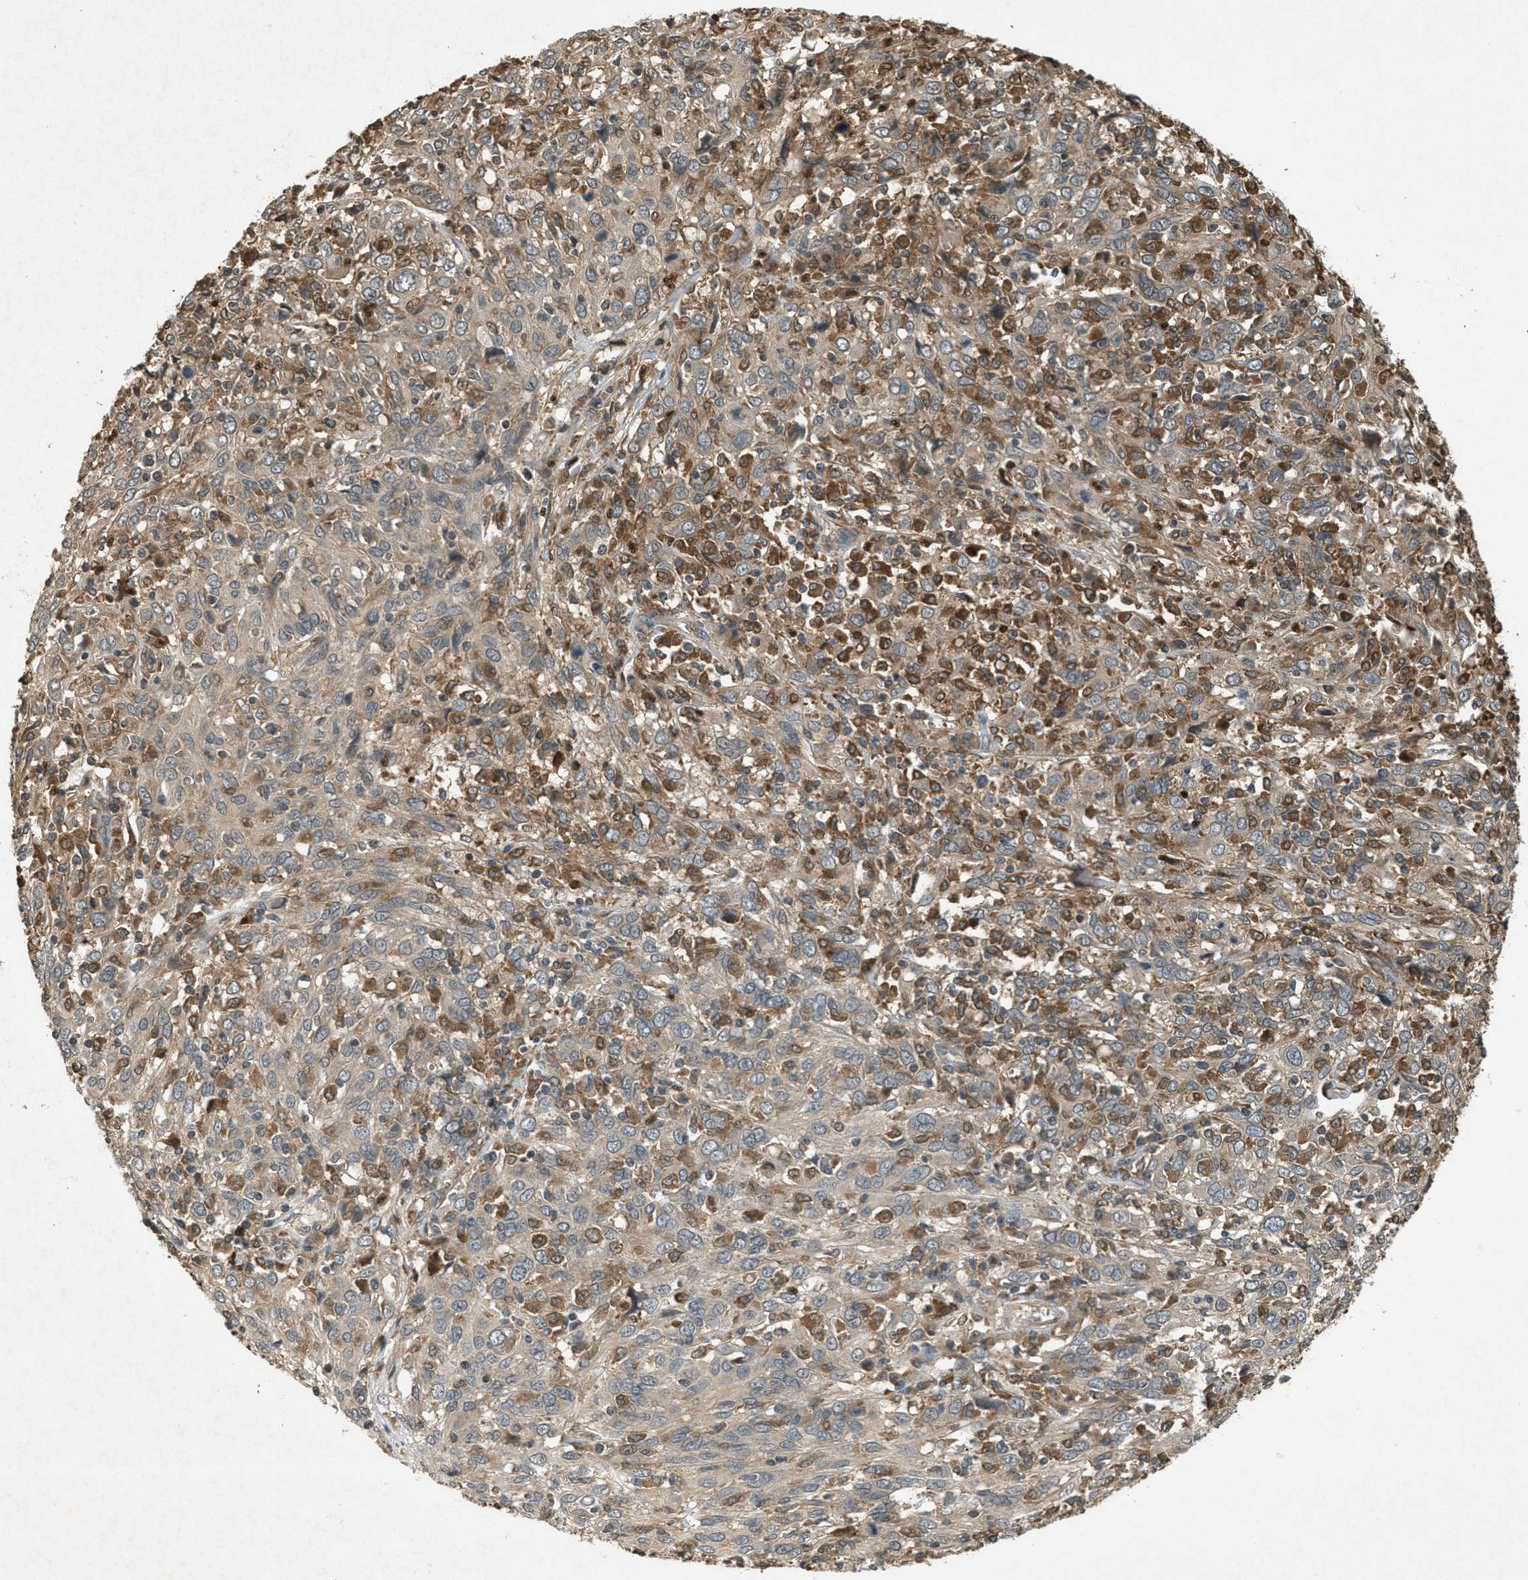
{"staining": {"intensity": "weak", "quantity": ">75%", "location": "cytoplasmic/membranous"}, "tissue": "cervical cancer", "cell_type": "Tumor cells", "image_type": "cancer", "snomed": [{"axis": "morphology", "description": "Squamous cell carcinoma, NOS"}, {"axis": "topography", "description": "Cervix"}], "caption": "DAB (3,3'-diaminobenzidine) immunohistochemical staining of cervical cancer displays weak cytoplasmic/membranous protein expression in approximately >75% of tumor cells.", "gene": "ATG7", "patient": {"sex": "female", "age": 46}}